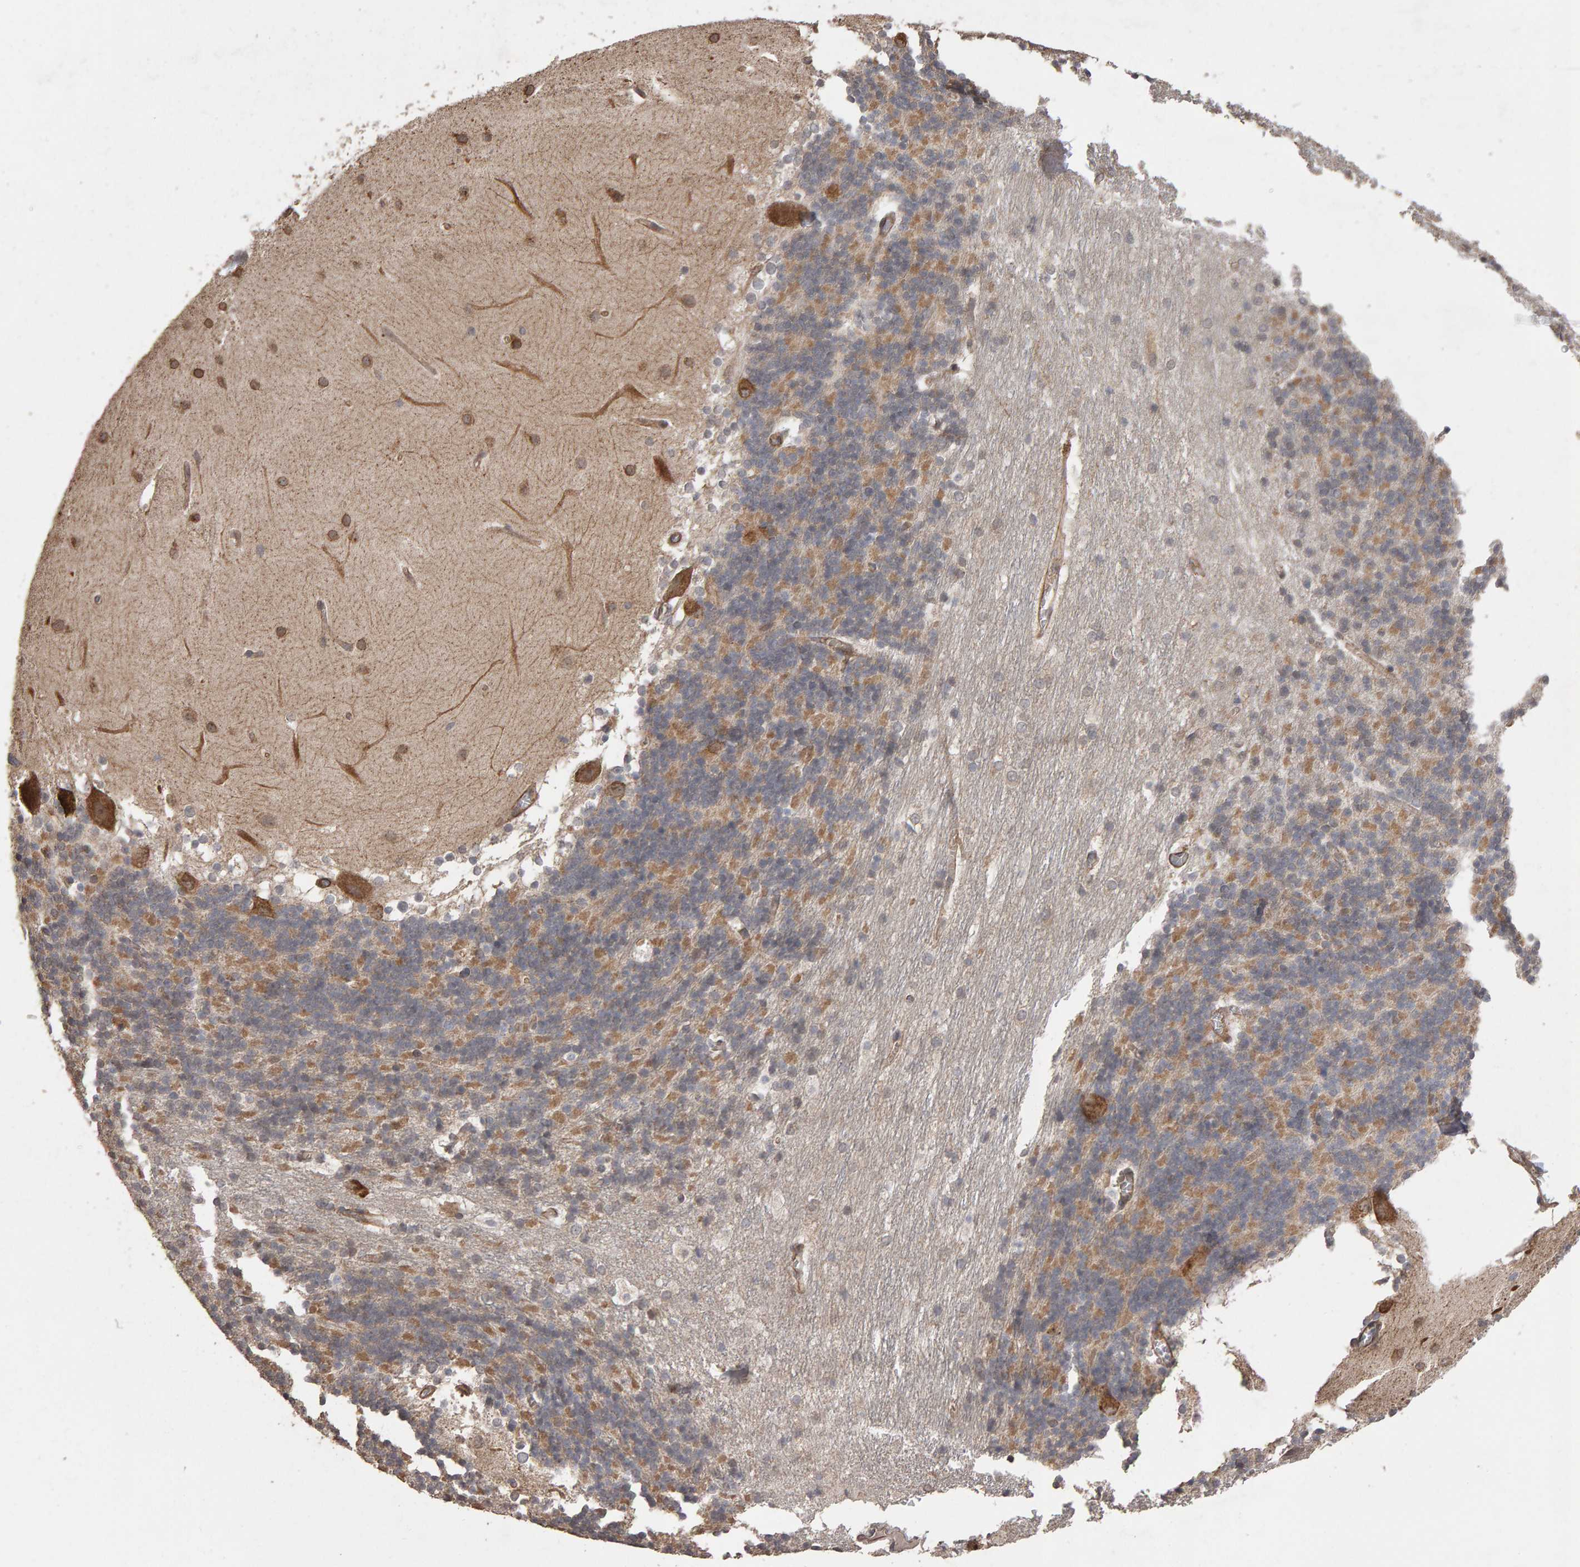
{"staining": {"intensity": "moderate", "quantity": ">75%", "location": "cytoplasmic/membranous"}, "tissue": "cerebellum", "cell_type": "Cells in granular layer", "image_type": "normal", "snomed": [{"axis": "morphology", "description": "Normal tissue, NOS"}, {"axis": "topography", "description": "Cerebellum"}], "caption": "An immunohistochemistry (IHC) micrograph of unremarkable tissue is shown. Protein staining in brown labels moderate cytoplasmic/membranous positivity in cerebellum within cells in granular layer.", "gene": "SCRIB", "patient": {"sex": "female", "age": 19}}